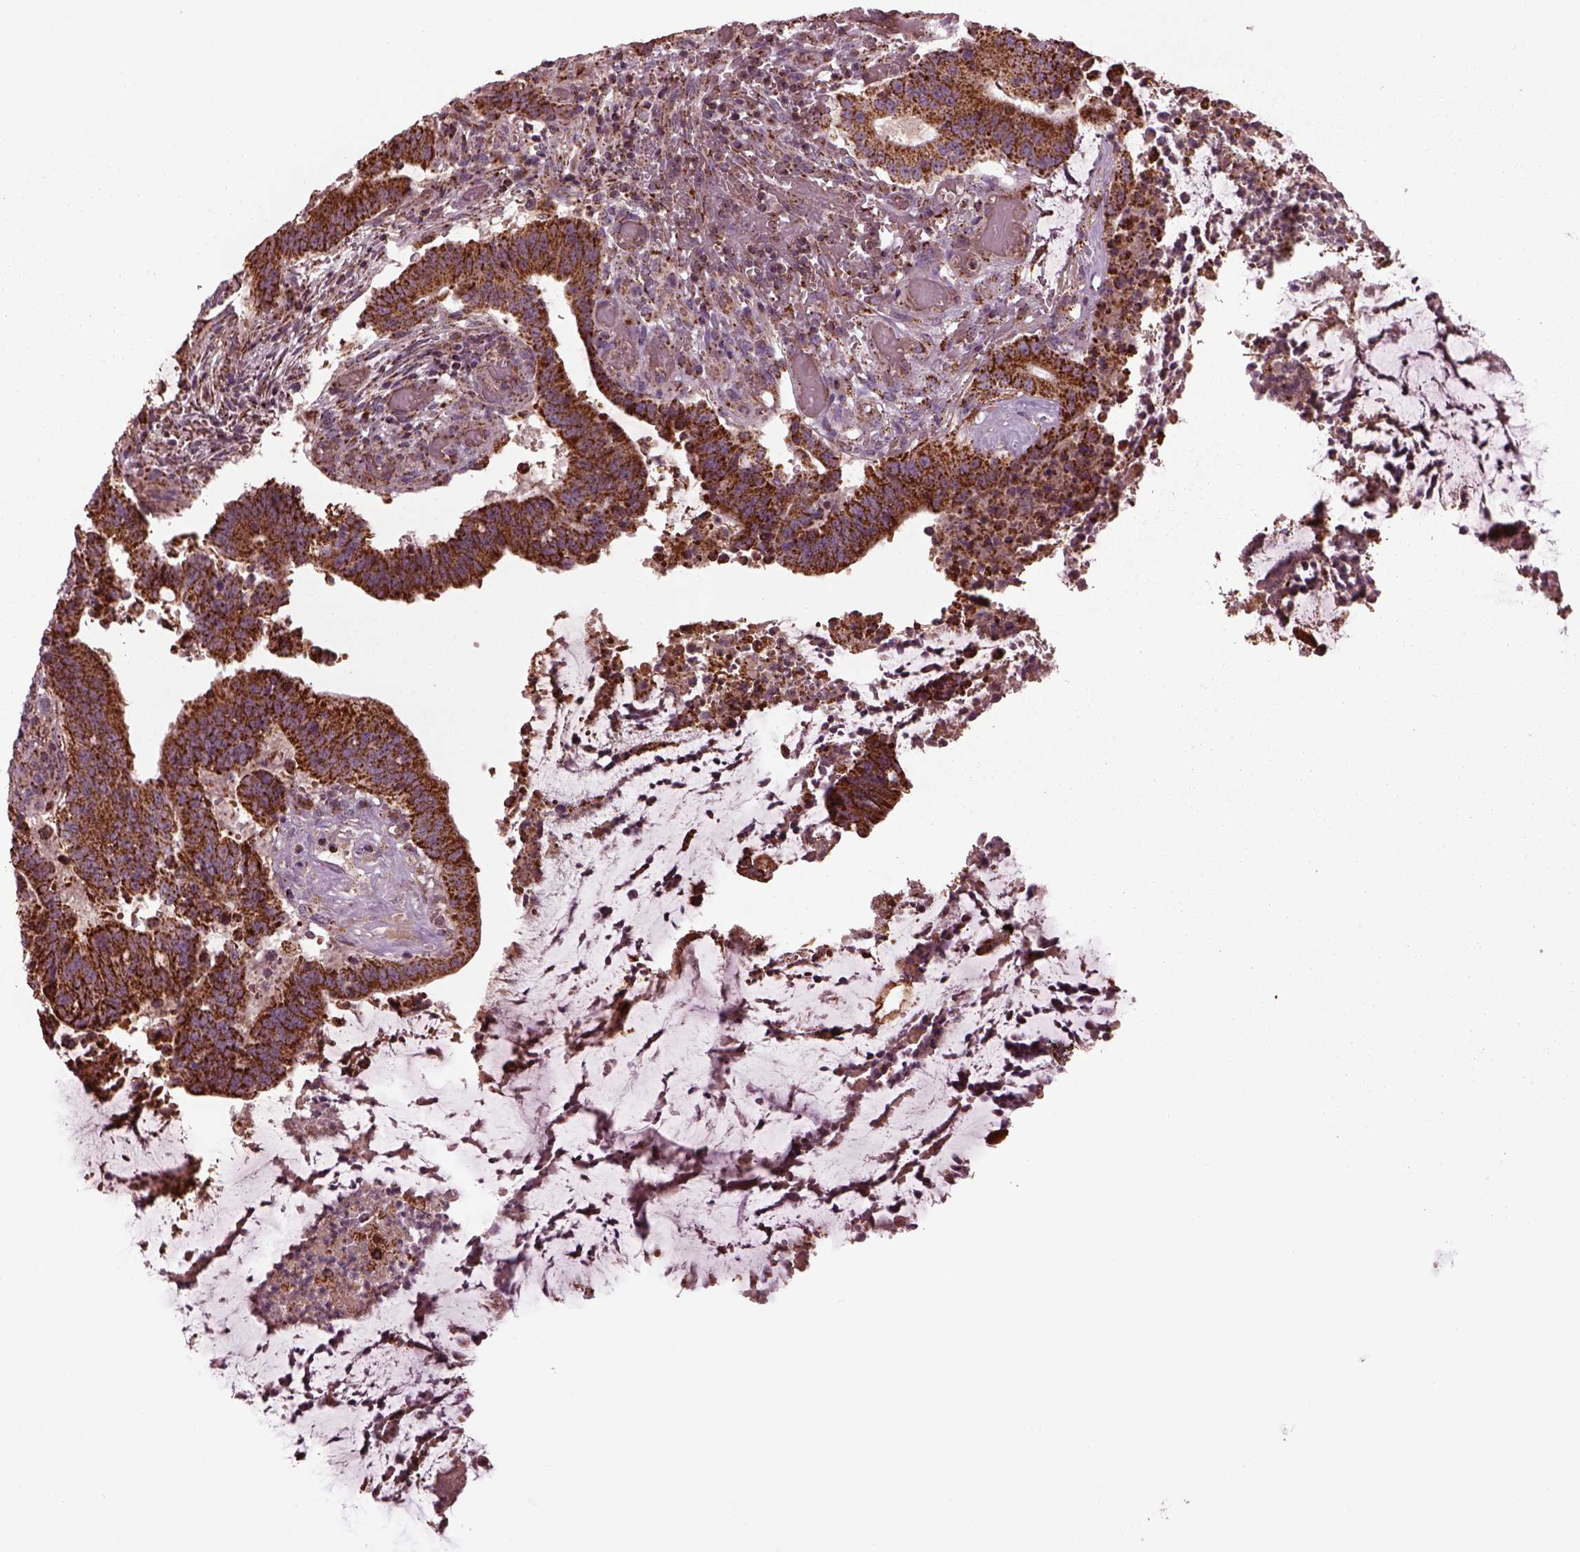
{"staining": {"intensity": "moderate", "quantity": ">75%", "location": "cytoplasmic/membranous"}, "tissue": "colorectal cancer", "cell_type": "Tumor cells", "image_type": "cancer", "snomed": [{"axis": "morphology", "description": "Adenocarcinoma, NOS"}, {"axis": "topography", "description": "Colon"}], "caption": "Brown immunohistochemical staining in human colorectal cancer exhibits moderate cytoplasmic/membranous expression in about >75% of tumor cells.", "gene": "TMEM254", "patient": {"sex": "female", "age": 43}}